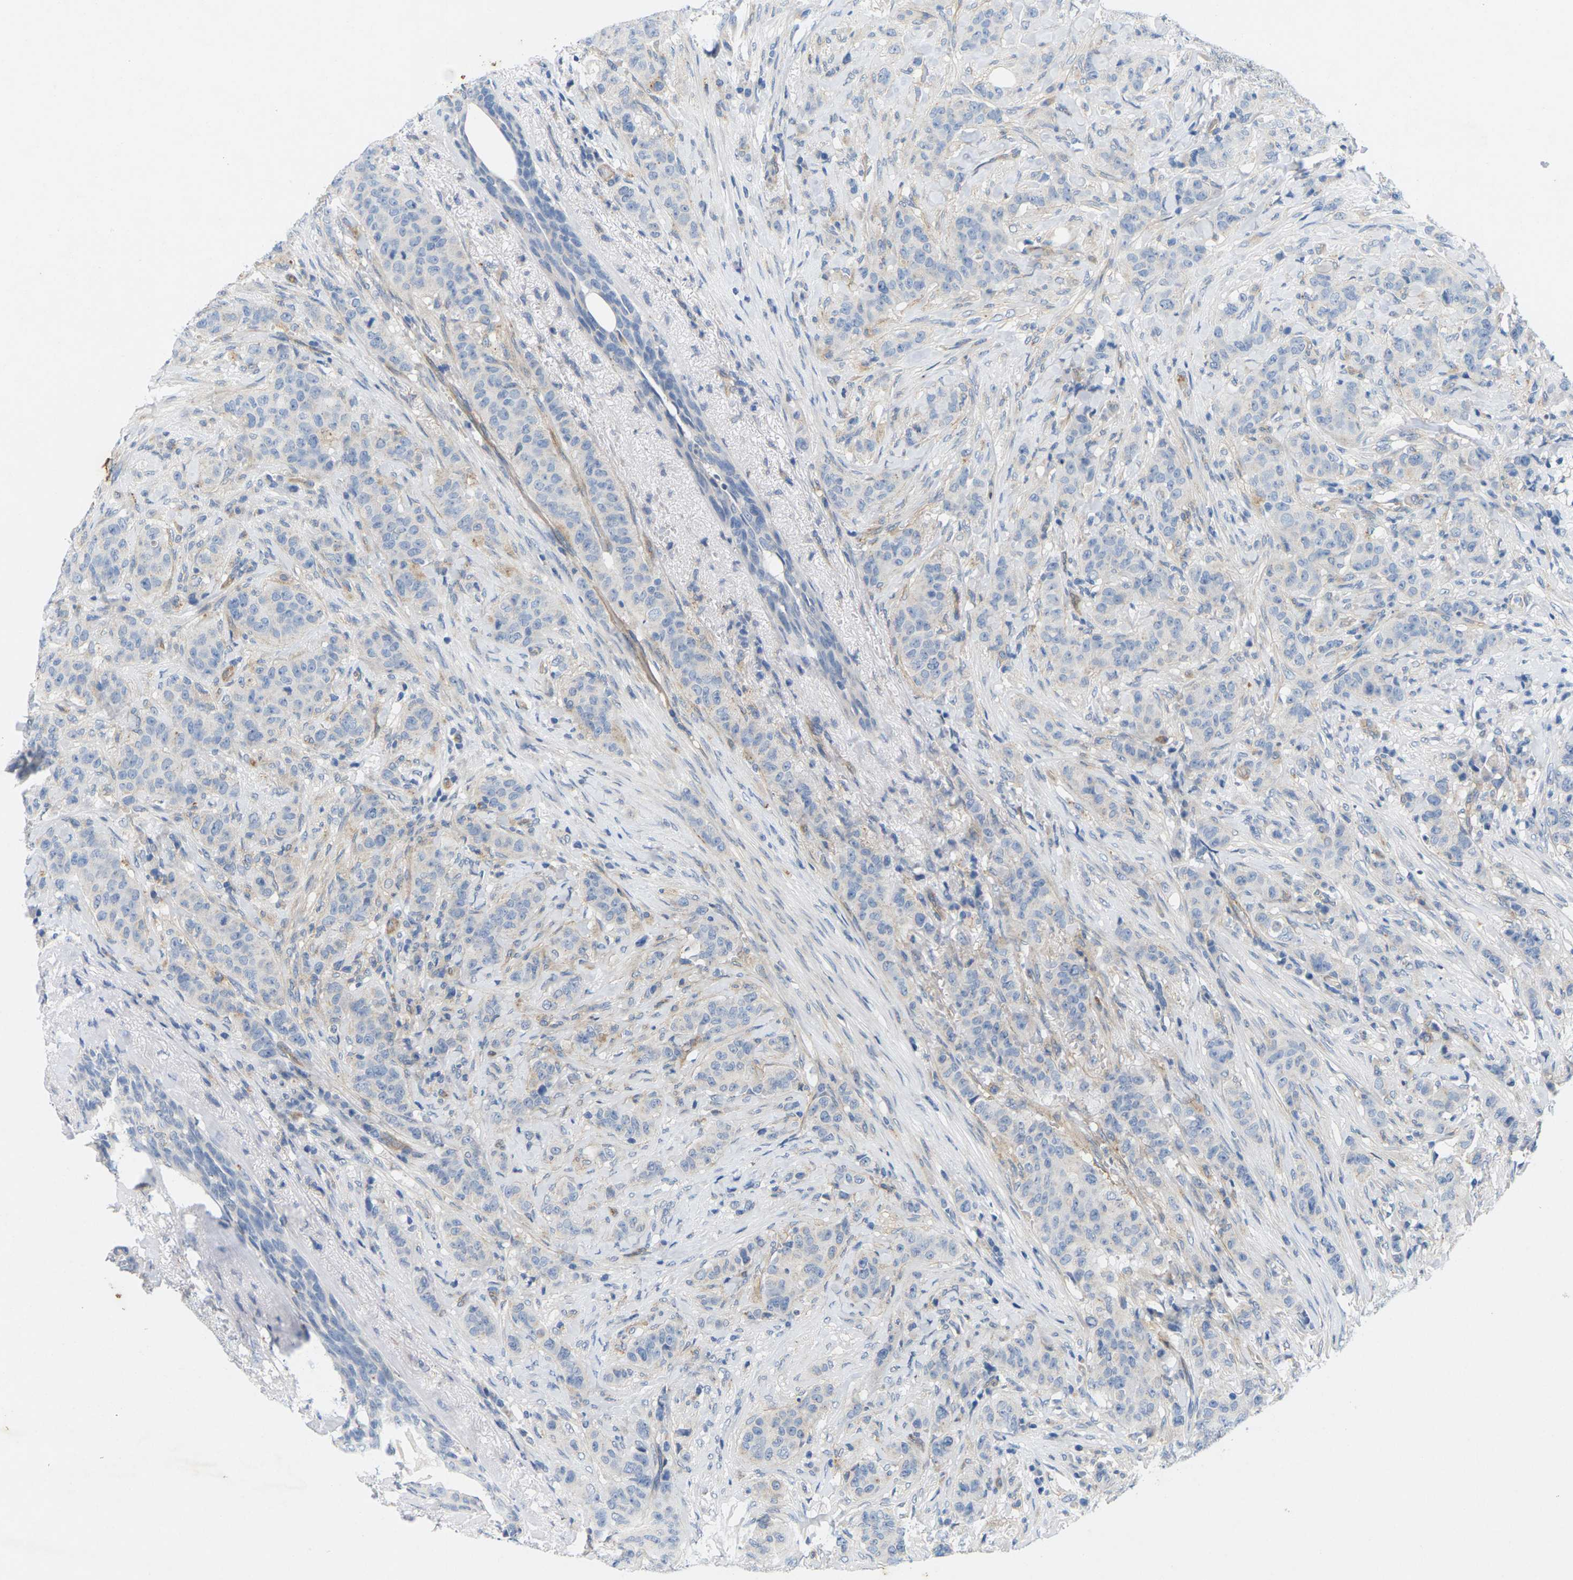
{"staining": {"intensity": "negative", "quantity": "none", "location": "none"}, "tissue": "breast cancer", "cell_type": "Tumor cells", "image_type": "cancer", "snomed": [{"axis": "morphology", "description": "Normal tissue, NOS"}, {"axis": "morphology", "description": "Duct carcinoma"}, {"axis": "topography", "description": "Breast"}], "caption": "There is no significant expression in tumor cells of invasive ductal carcinoma (breast). (DAB IHC with hematoxylin counter stain).", "gene": "ITGA5", "patient": {"sex": "female", "age": 40}}